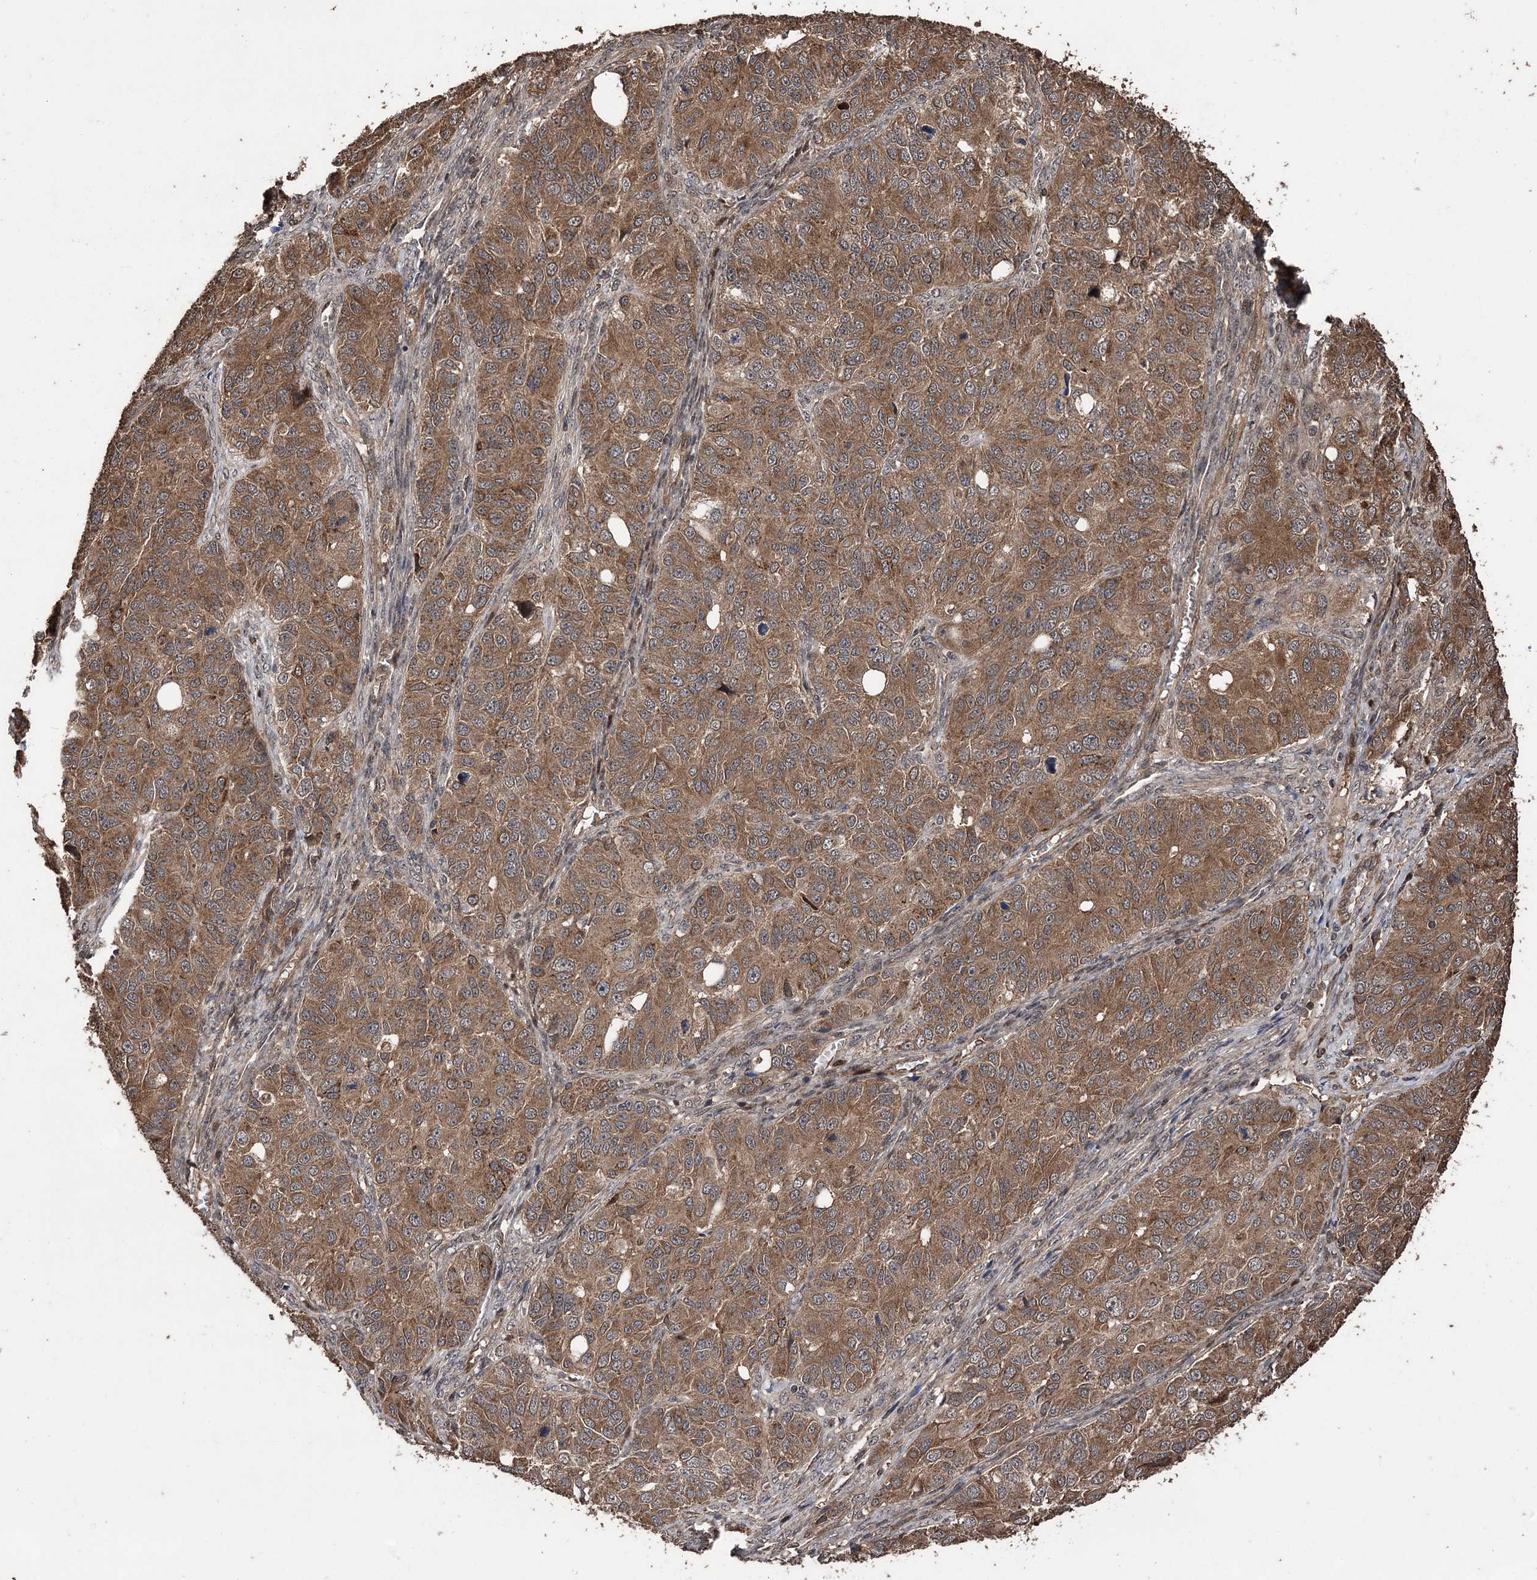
{"staining": {"intensity": "strong", "quantity": ">75%", "location": "cytoplasmic/membranous"}, "tissue": "ovarian cancer", "cell_type": "Tumor cells", "image_type": "cancer", "snomed": [{"axis": "morphology", "description": "Carcinoma, endometroid"}, {"axis": "topography", "description": "Ovary"}], "caption": "Strong cytoplasmic/membranous protein staining is identified in about >75% of tumor cells in ovarian endometroid carcinoma. (DAB (3,3'-diaminobenzidine) = brown stain, brightfield microscopy at high magnification).", "gene": "RASSF3", "patient": {"sex": "female", "age": 51}}